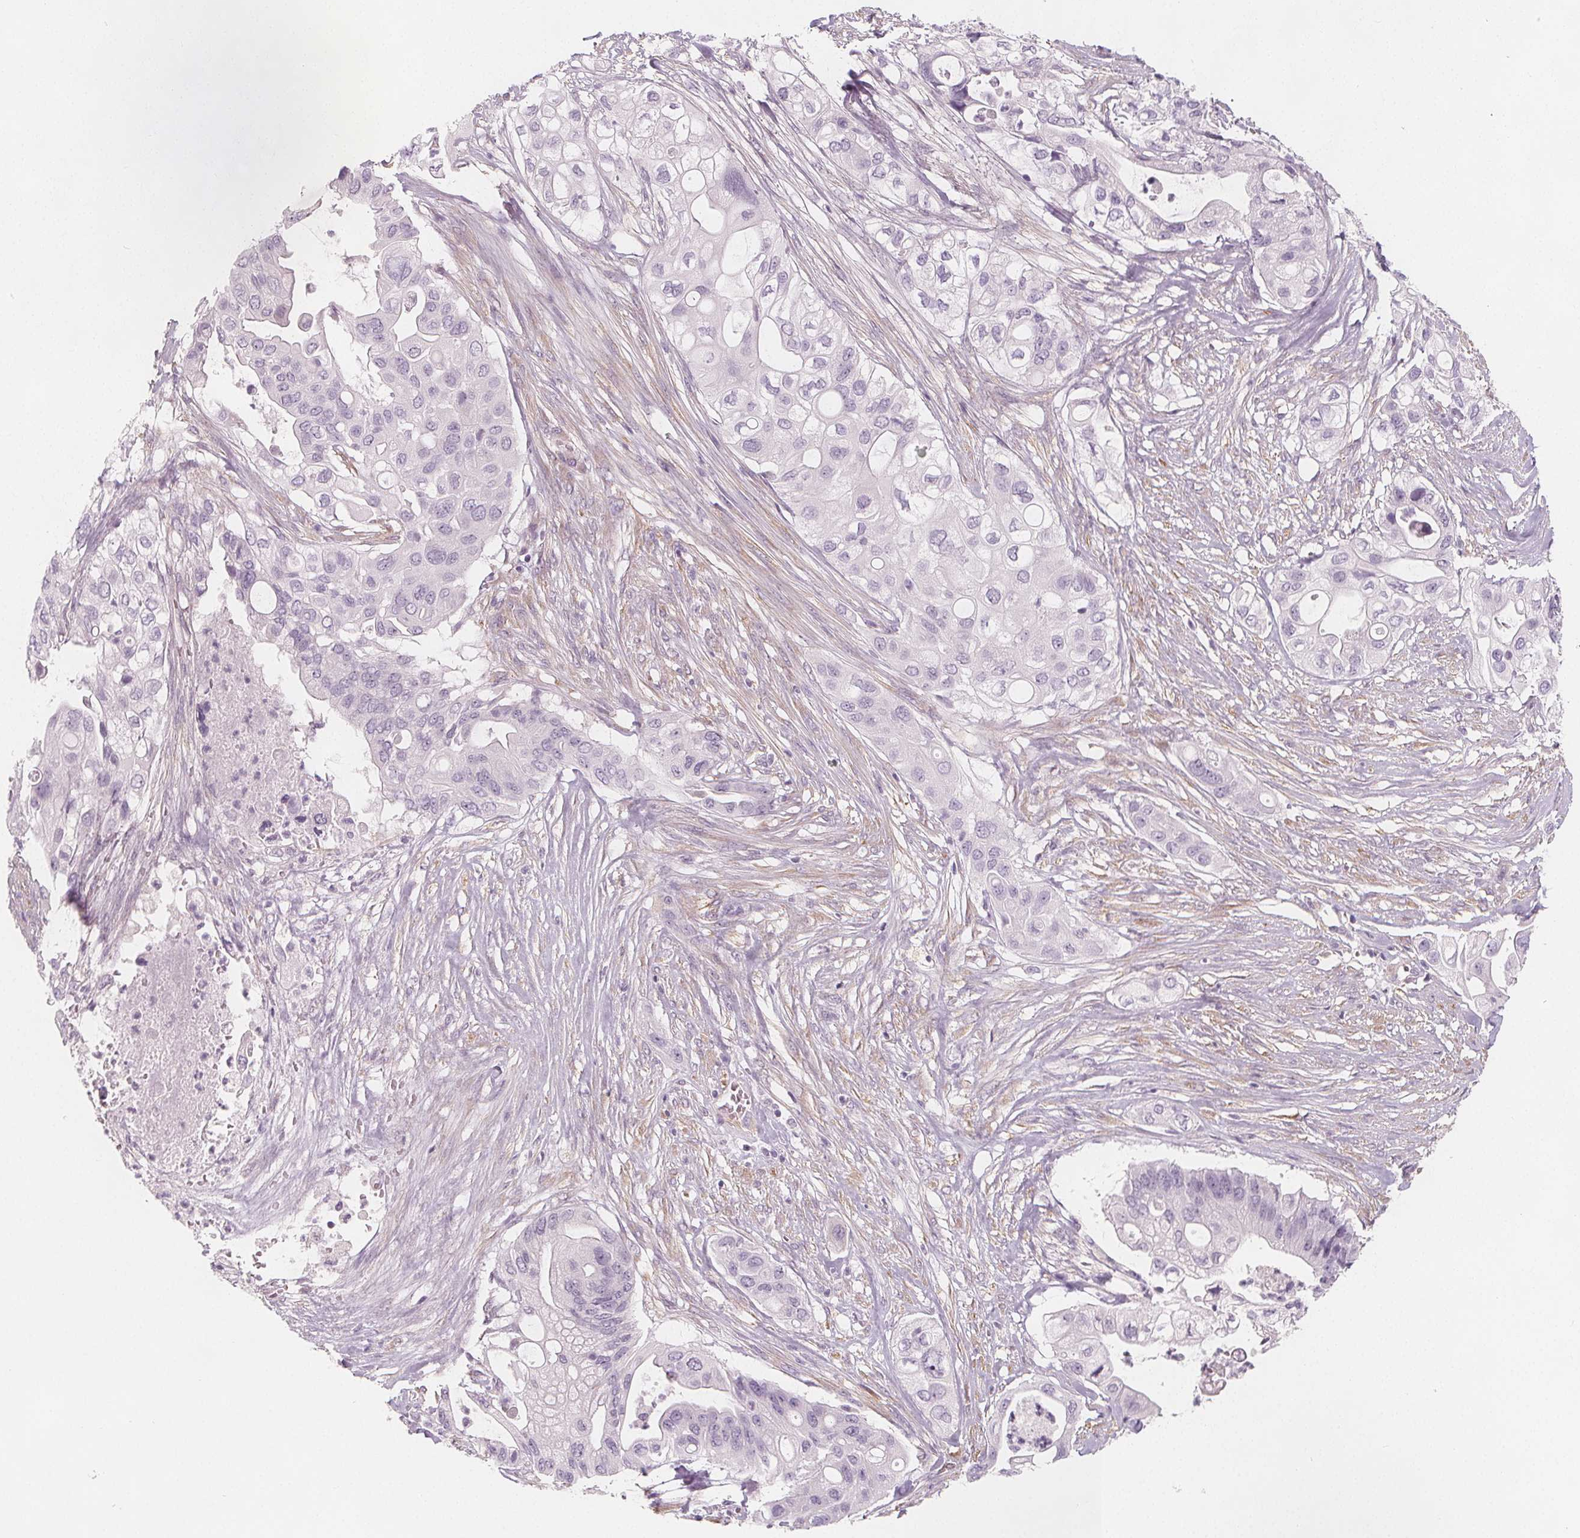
{"staining": {"intensity": "negative", "quantity": "none", "location": "none"}, "tissue": "pancreatic cancer", "cell_type": "Tumor cells", "image_type": "cancer", "snomed": [{"axis": "morphology", "description": "Adenocarcinoma, NOS"}, {"axis": "topography", "description": "Pancreas"}], "caption": "High magnification brightfield microscopy of pancreatic cancer stained with DAB (brown) and counterstained with hematoxylin (blue): tumor cells show no significant expression. Nuclei are stained in blue.", "gene": "MAP1A", "patient": {"sex": "female", "age": 72}}